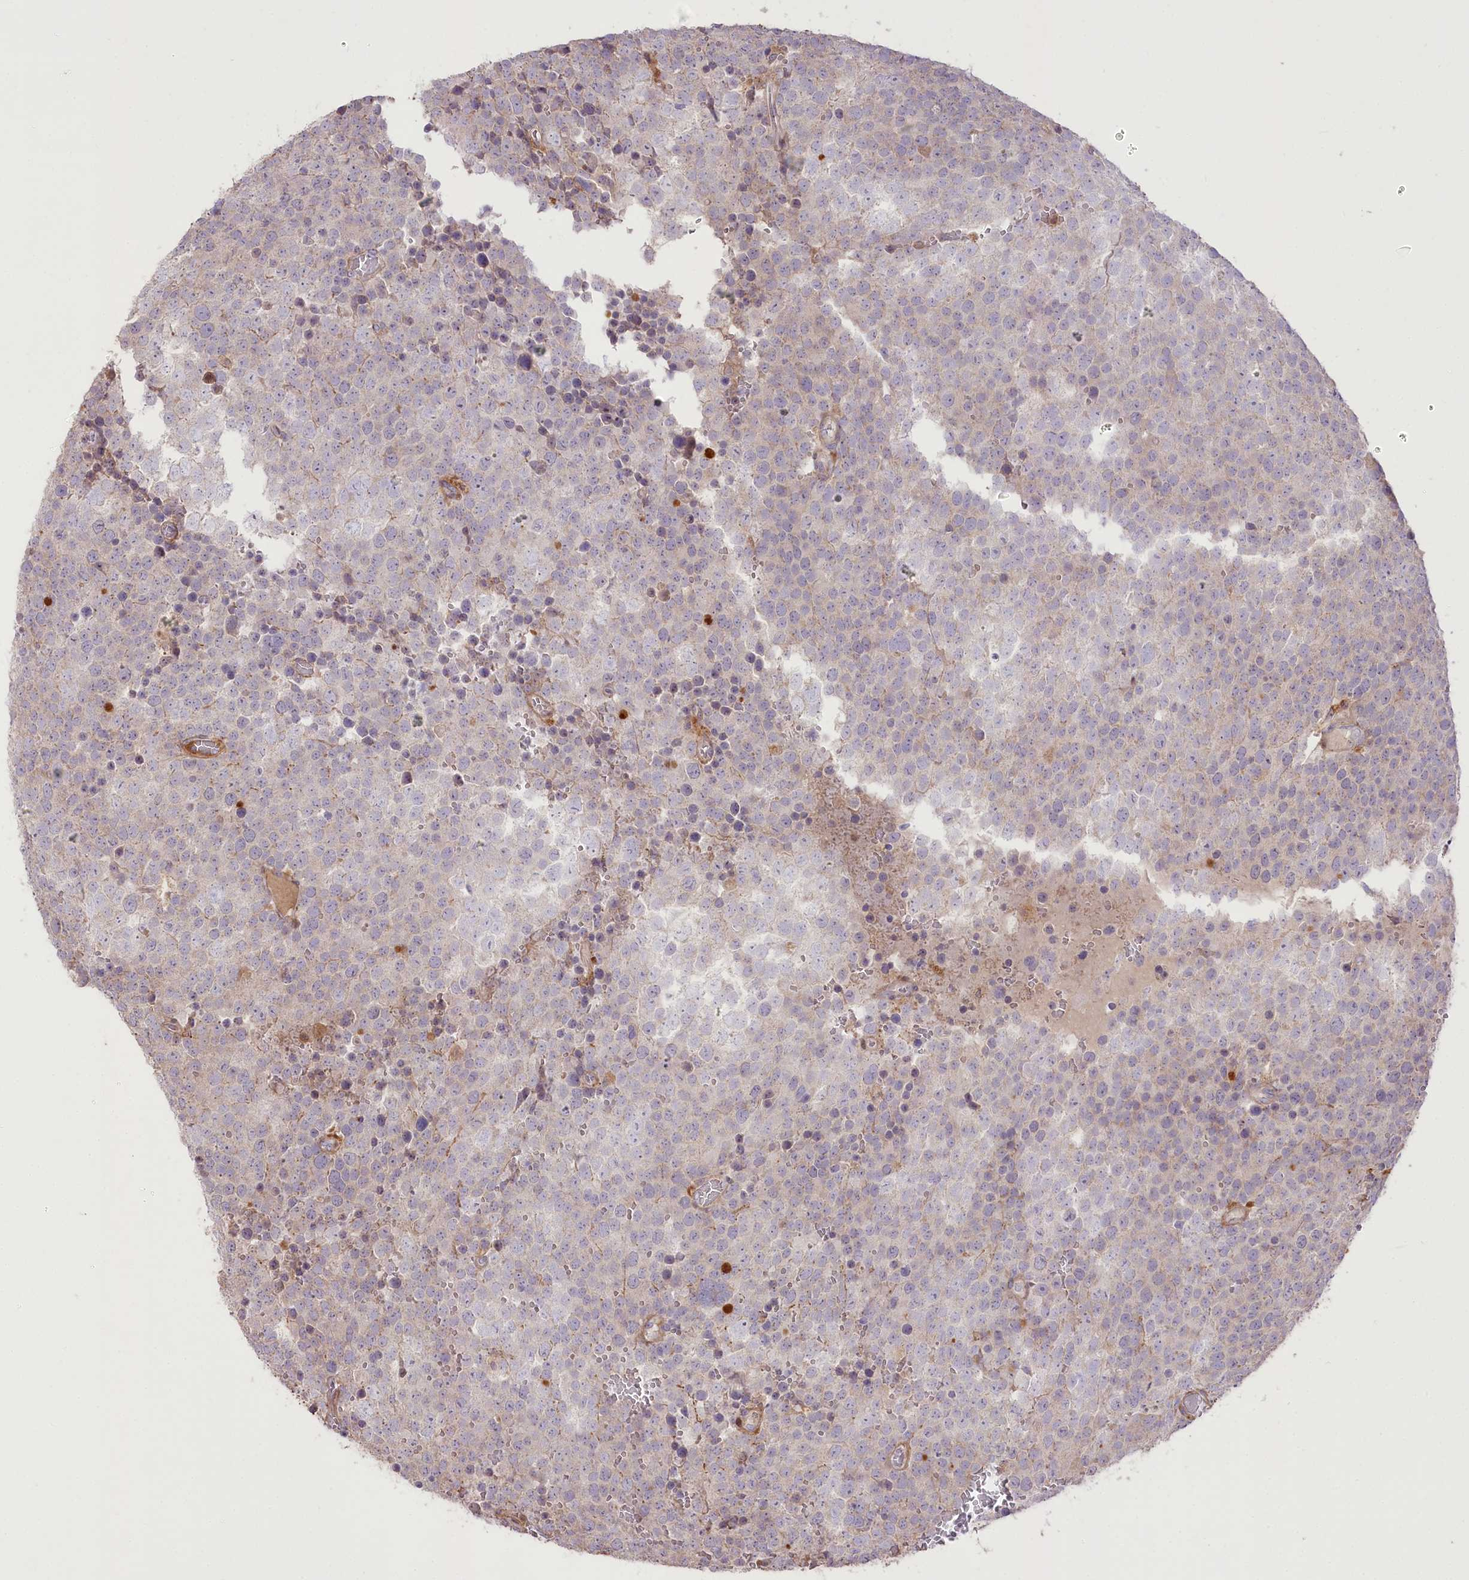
{"staining": {"intensity": "negative", "quantity": "none", "location": "none"}, "tissue": "testis cancer", "cell_type": "Tumor cells", "image_type": "cancer", "snomed": [{"axis": "morphology", "description": "Seminoma, NOS"}, {"axis": "topography", "description": "Testis"}], "caption": "Image shows no protein positivity in tumor cells of seminoma (testis) tissue.", "gene": "RNF24", "patient": {"sex": "male", "age": 71}}